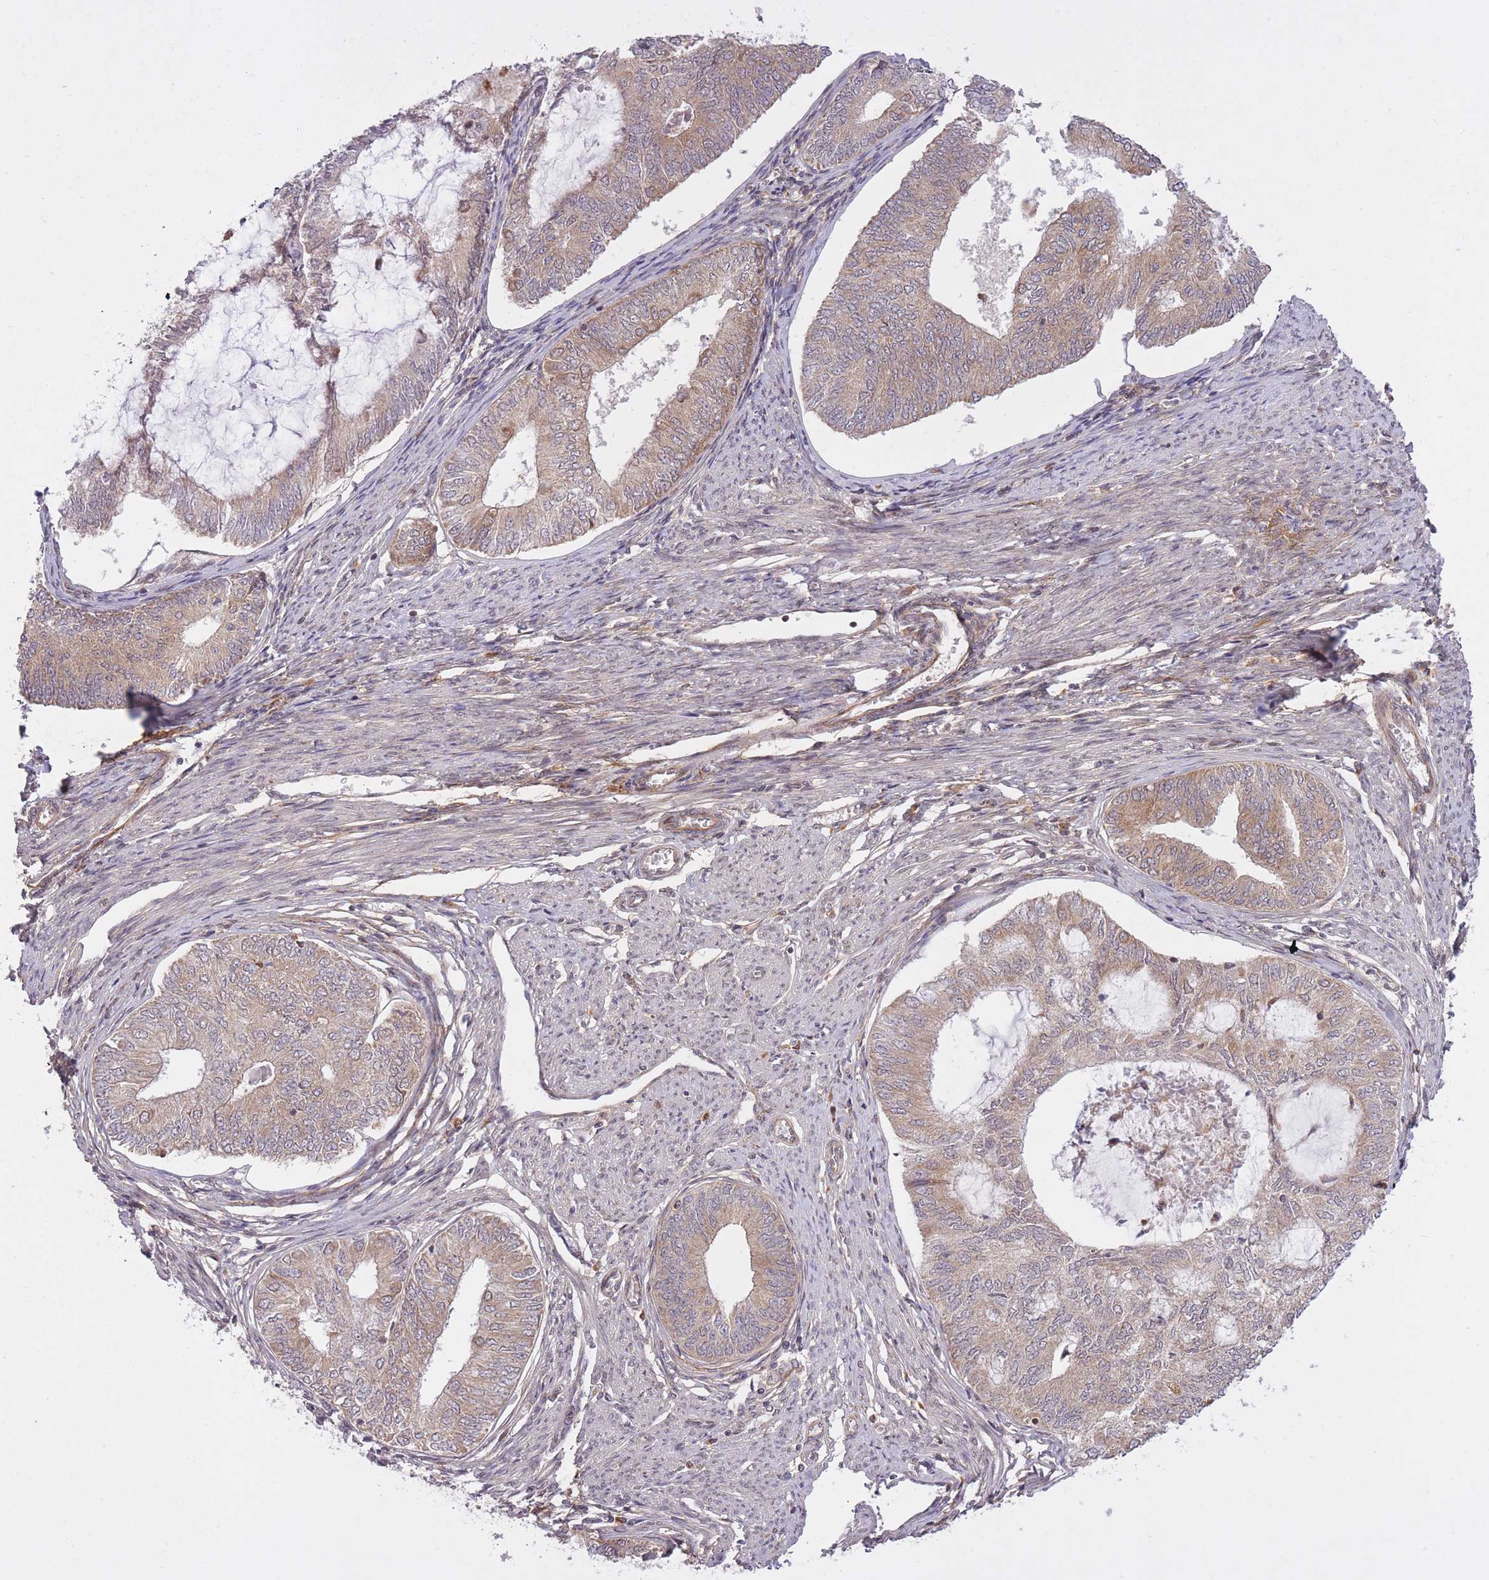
{"staining": {"intensity": "moderate", "quantity": "25%-75%", "location": "cytoplasmic/membranous"}, "tissue": "endometrial cancer", "cell_type": "Tumor cells", "image_type": "cancer", "snomed": [{"axis": "morphology", "description": "Adenocarcinoma, NOS"}, {"axis": "topography", "description": "Endometrium"}], "caption": "The photomicrograph exhibits immunohistochemical staining of endometrial cancer. There is moderate cytoplasmic/membranous expression is seen in about 25%-75% of tumor cells.", "gene": "ZNF391", "patient": {"sex": "female", "age": 68}}